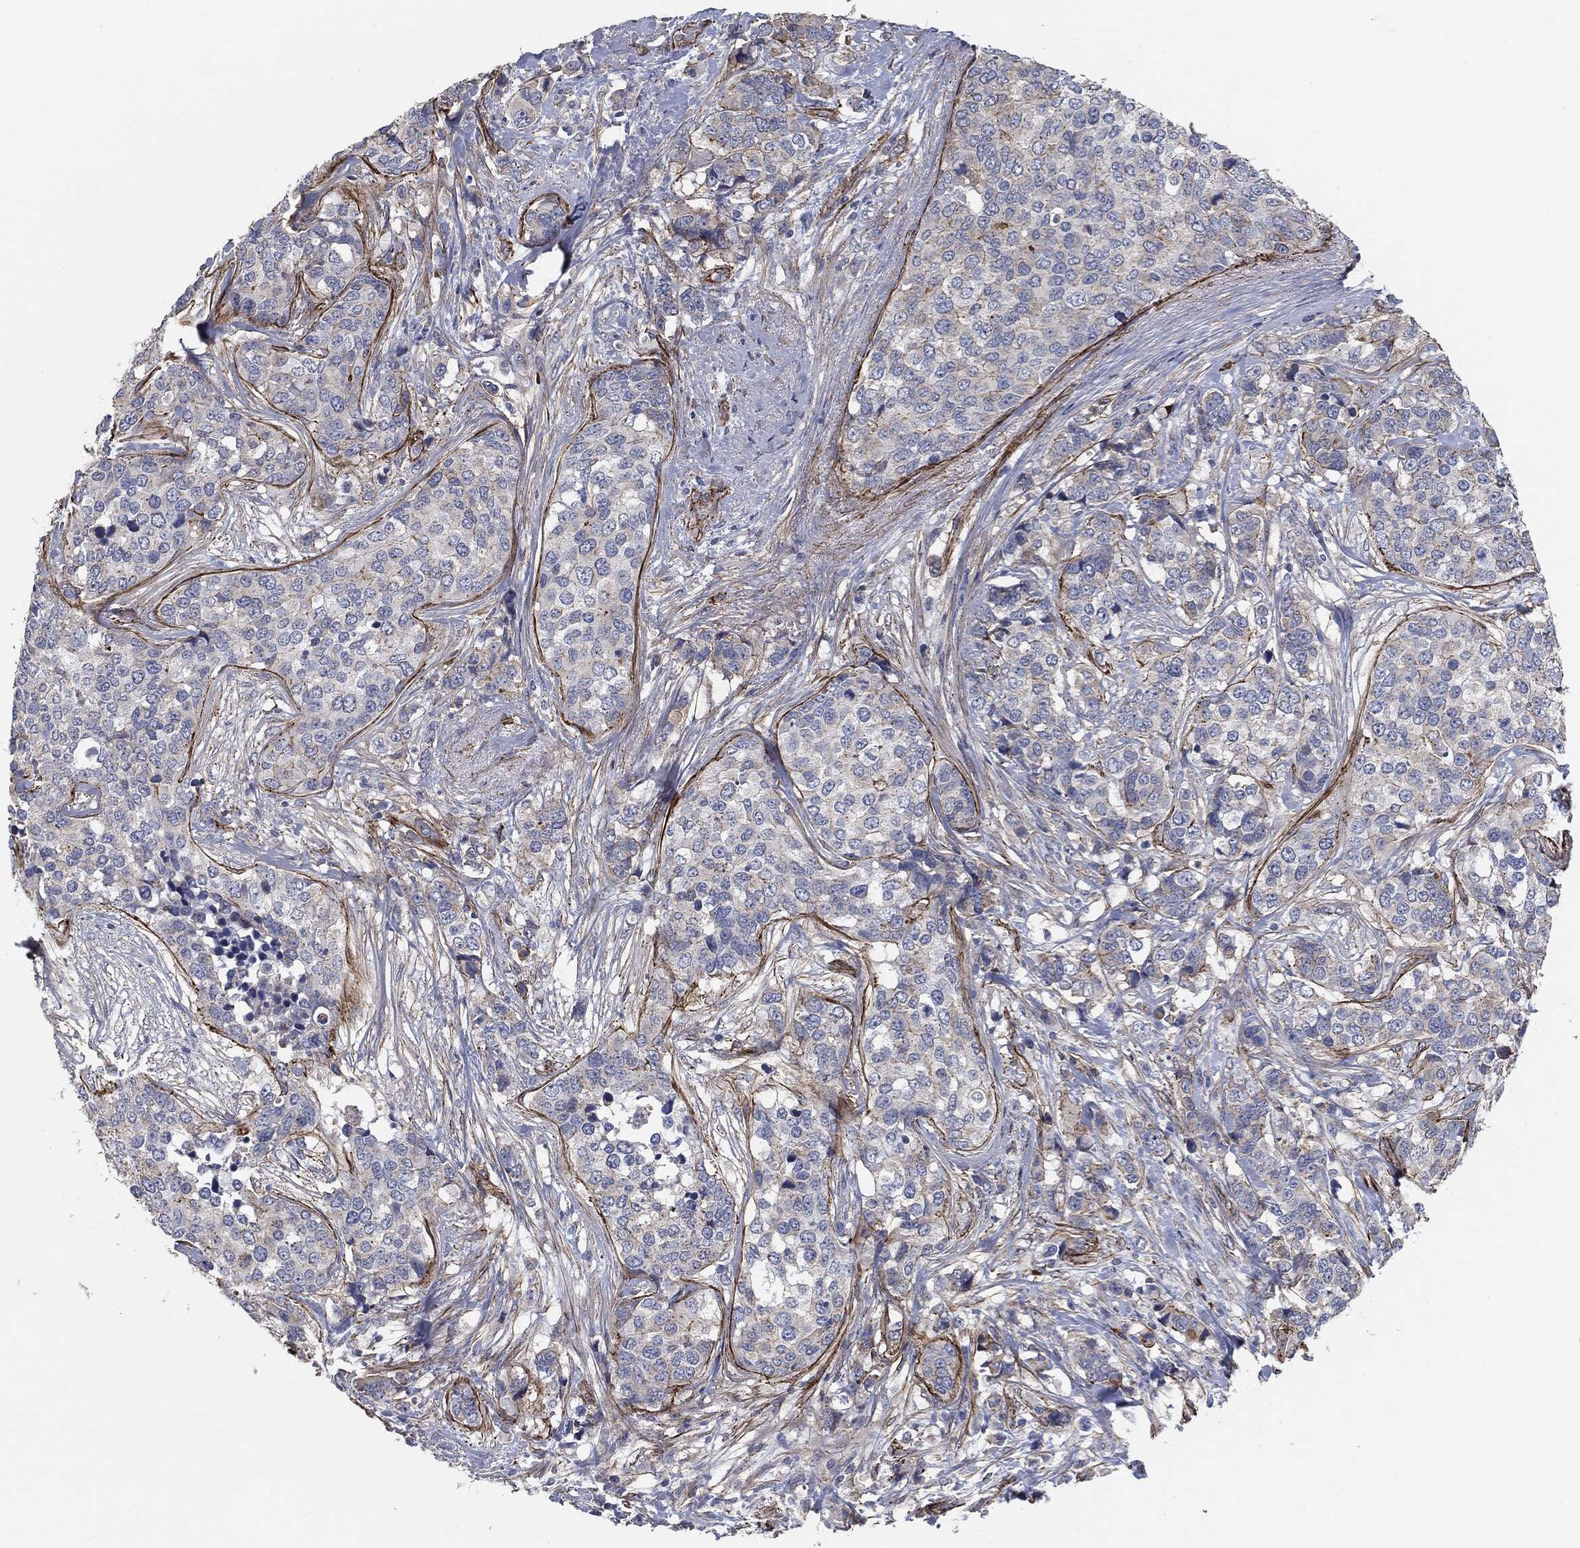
{"staining": {"intensity": "negative", "quantity": "none", "location": "none"}, "tissue": "breast cancer", "cell_type": "Tumor cells", "image_type": "cancer", "snomed": [{"axis": "morphology", "description": "Lobular carcinoma"}, {"axis": "topography", "description": "Breast"}], "caption": "The image reveals no significant expression in tumor cells of breast lobular carcinoma.", "gene": "SVIL", "patient": {"sex": "female", "age": 59}}